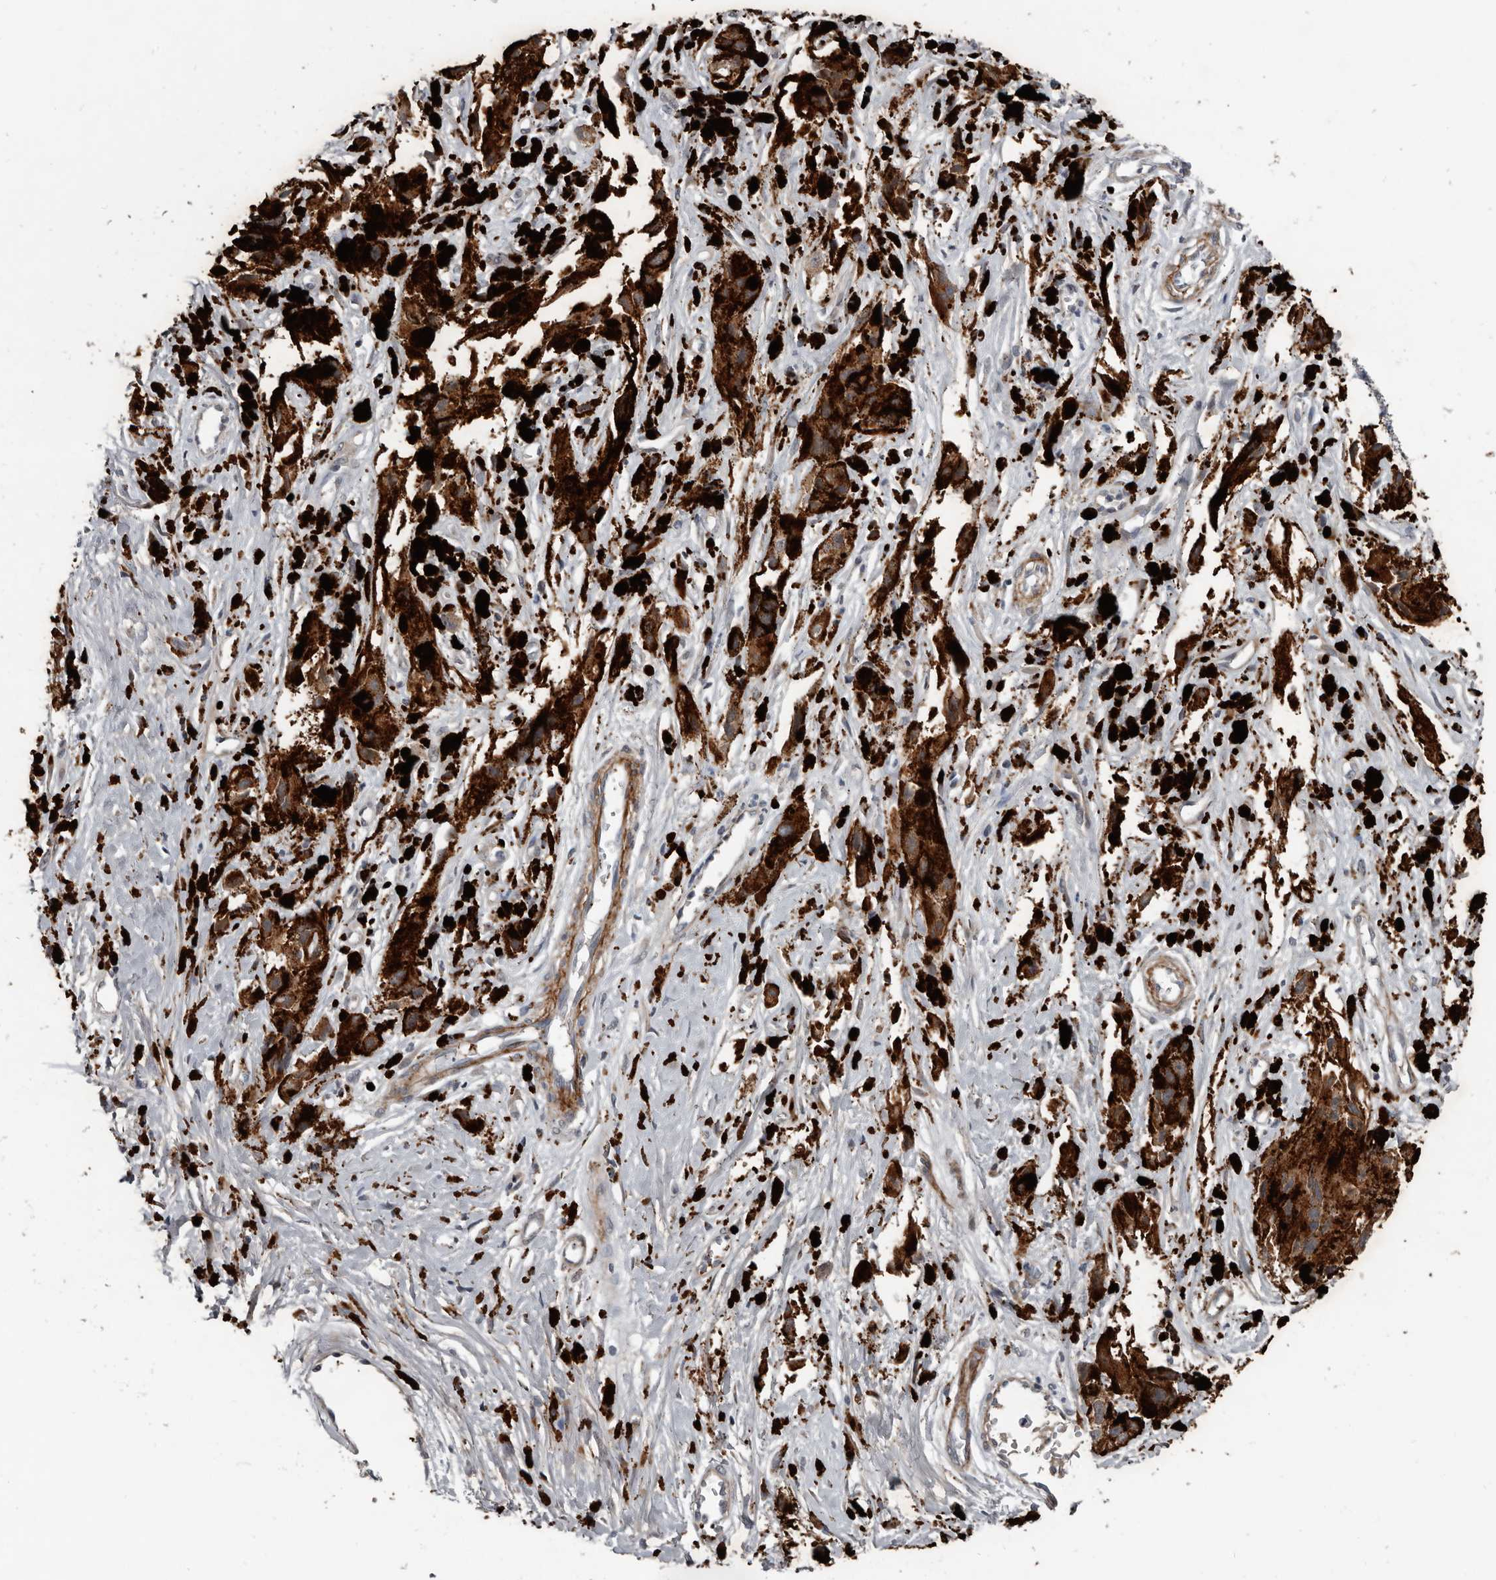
{"staining": {"intensity": "moderate", "quantity": ">75%", "location": "cytoplasmic/membranous"}, "tissue": "melanoma", "cell_type": "Tumor cells", "image_type": "cancer", "snomed": [{"axis": "morphology", "description": "Malignant melanoma, NOS"}, {"axis": "topography", "description": "Skin"}], "caption": "DAB (3,3'-diaminobenzidine) immunohistochemical staining of melanoma displays moderate cytoplasmic/membranous protein expression in approximately >75% of tumor cells.", "gene": "C1orf216", "patient": {"sex": "male", "age": 88}}